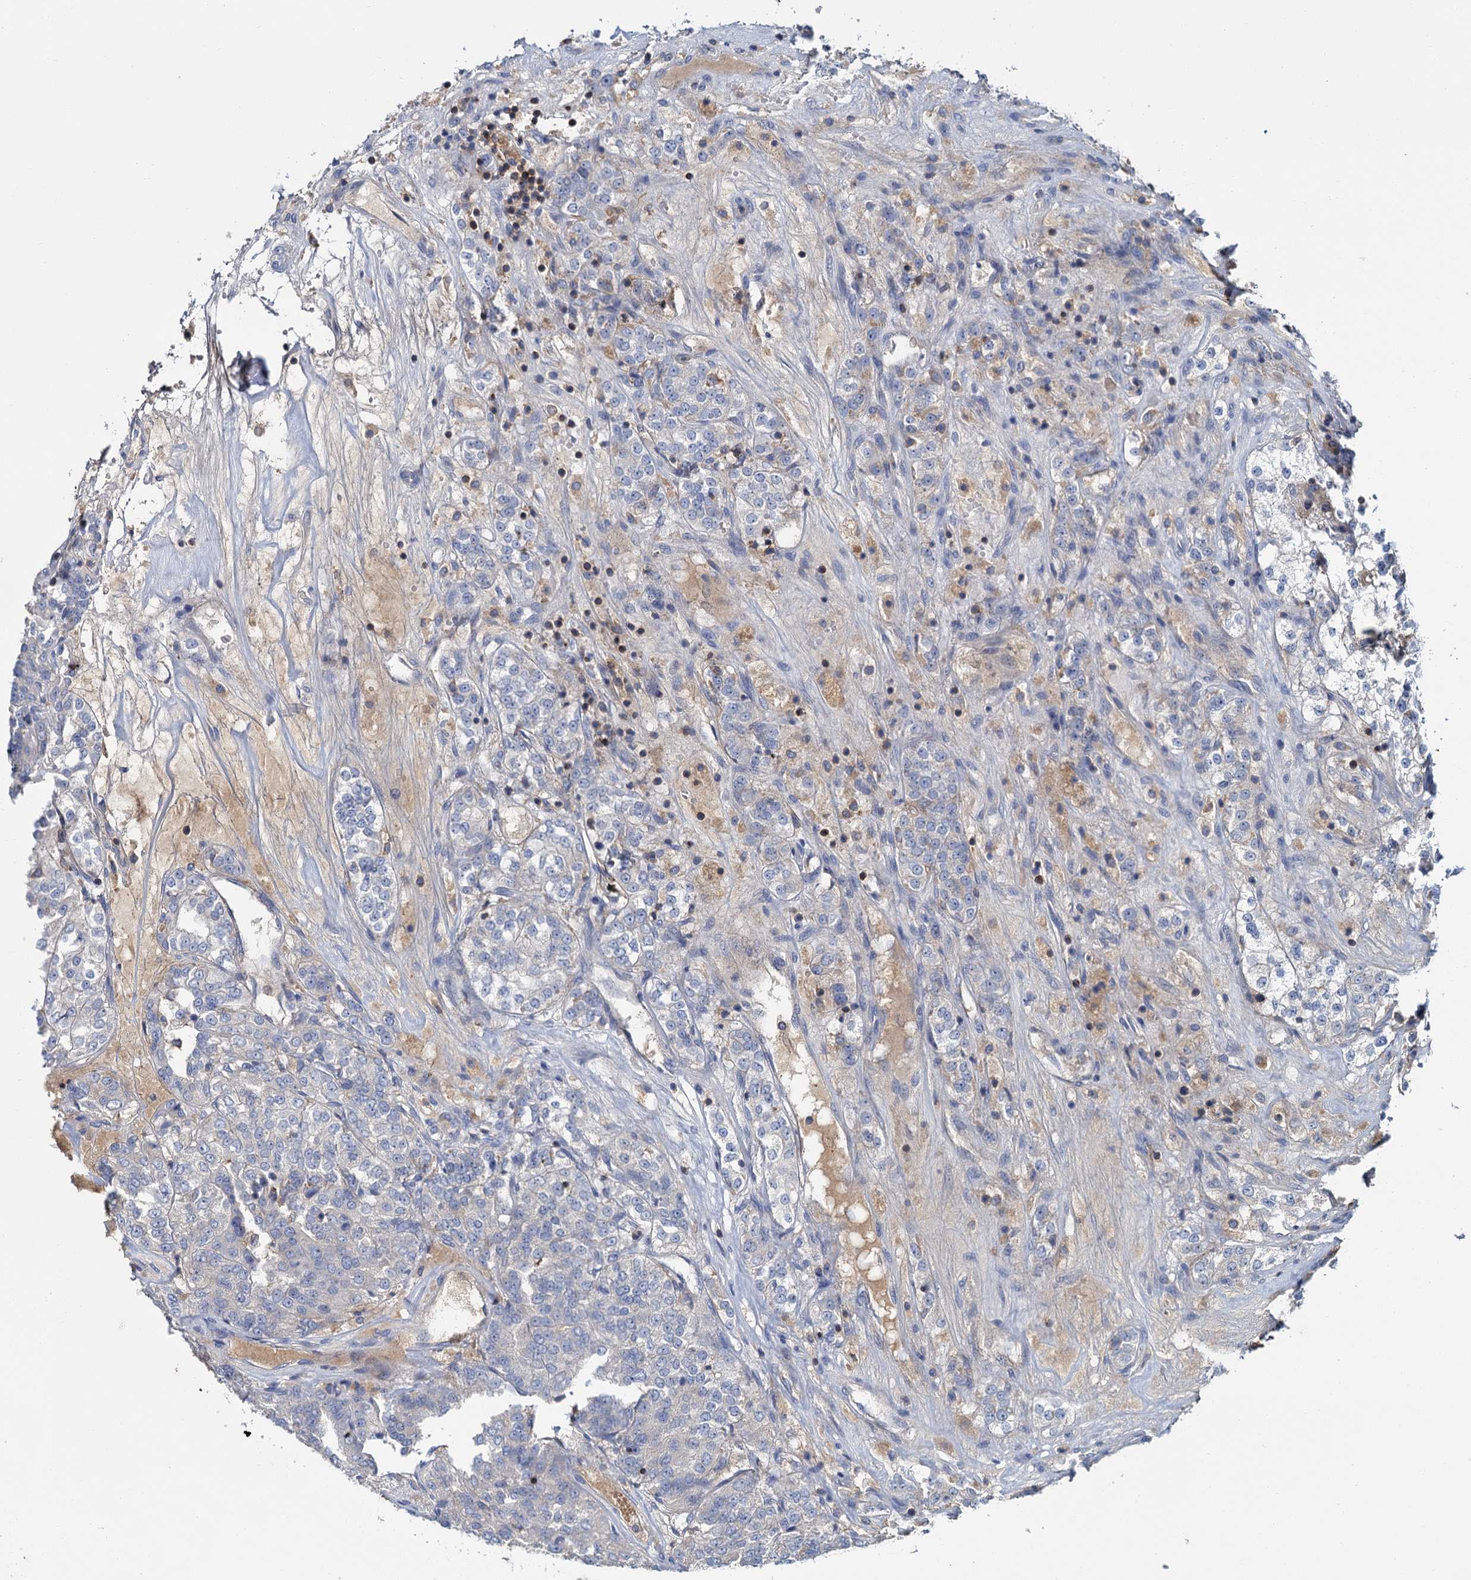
{"staining": {"intensity": "negative", "quantity": "none", "location": "none"}, "tissue": "renal cancer", "cell_type": "Tumor cells", "image_type": "cancer", "snomed": [{"axis": "morphology", "description": "Adenocarcinoma, NOS"}, {"axis": "topography", "description": "Kidney"}], "caption": "Tumor cells are negative for brown protein staining in renal adenocarcinoma. (DAB (3,3'-diaminobenzidine) IHC visualized using brightfield microscopy, high magnification).", "gene": "FGFR2", "patient": {"sex": "female", "age": 63}}